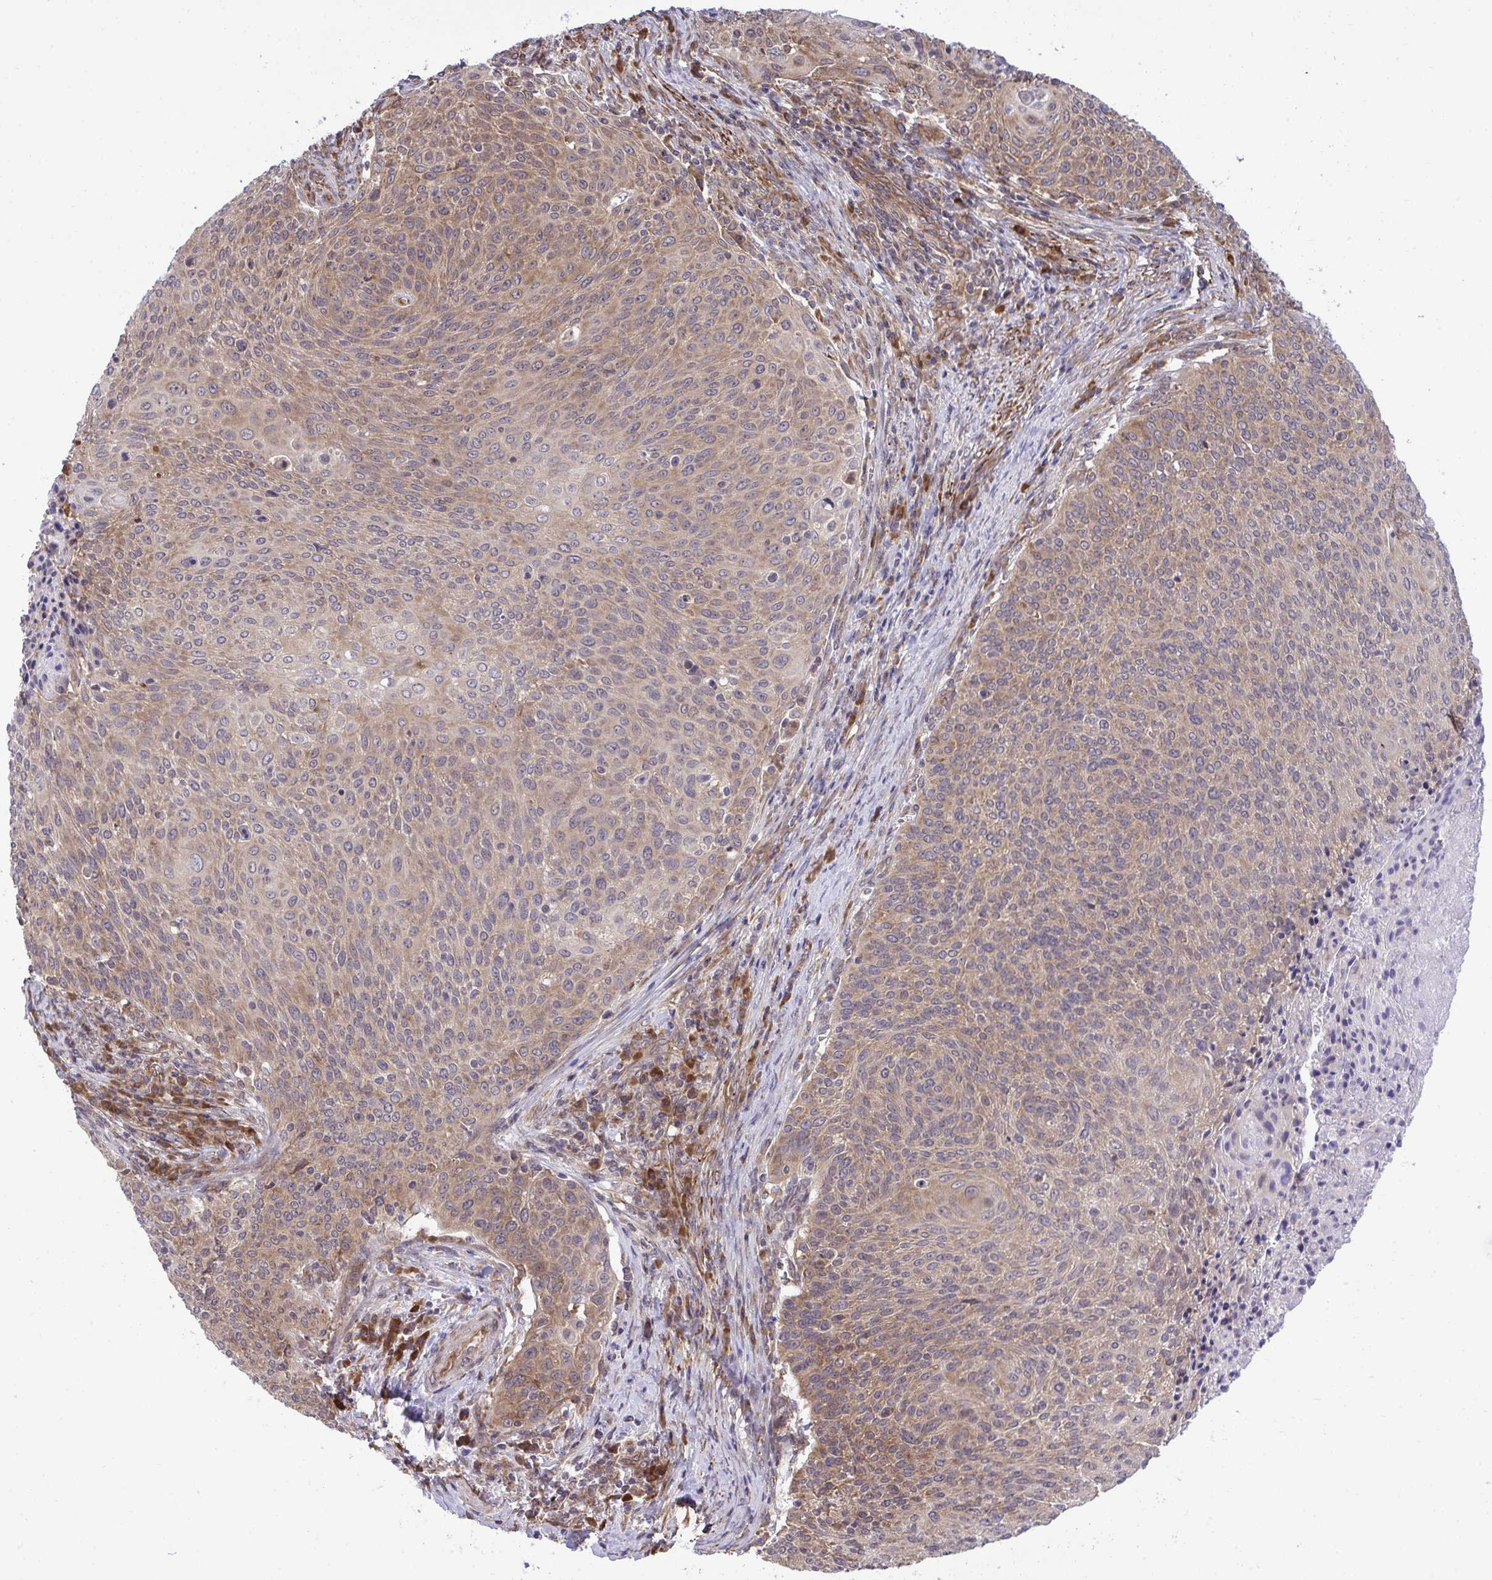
{"staining": {"intensity": "moderate", "quantity": ">75%", "location": "cytoplasmic/membranous"}, "tissue": "cervical cancer", "cell_type": "Tumor cells", "image_type": "cancer", "snomed": [{"axis": "morphology", "description": "Squamous cell carcinoma, NOS"}, {"axis": "topography", "description": "Cervix"}], "caption": "Cervical cancer (squamous cell carcinoma) stained for a protein shows moderate cytoplasmic/membranous positivity in tumor cells. Nuclei are stained in blue.", "gene": "RPS15", "patient": {"sex": "female", "age": 31}}